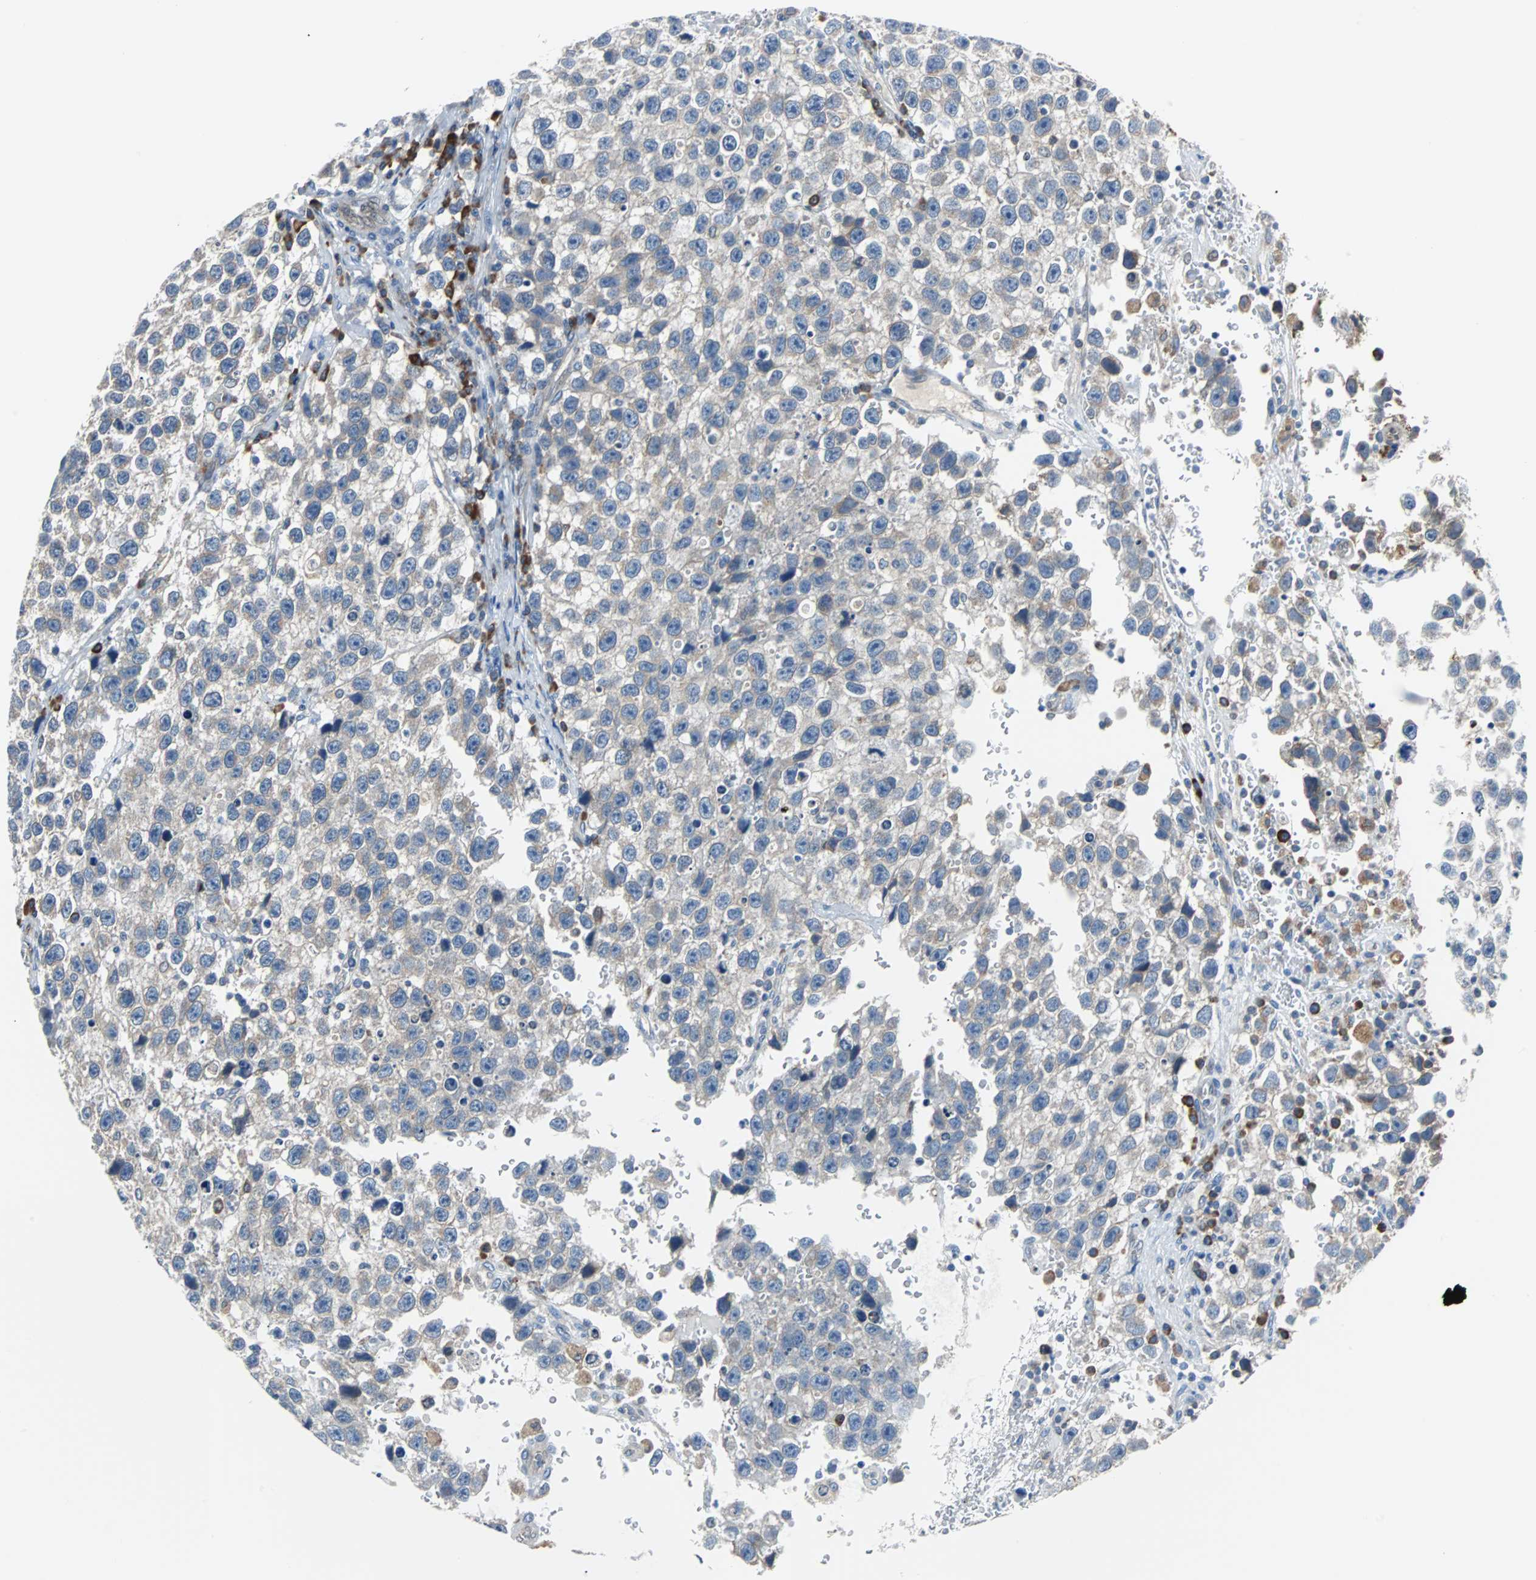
{"staining": {"intensity": "negative", "quantity": "none", "location": "none"}, "tissue": "testis cancer", "cell_type": "Tumor cells", "image_type": "cancer", "snomed": [{"axis": "morphology", "description": "Seminoma, NOS"}, {"axis": "topography", "description": "Testis"}], "caption": "Seminoma (testis) was stained to show a protein in brown. There is no significant expression in tumor cells.", "gene": "PDIA4", "patient": {"sex": "male", "age": 33}}